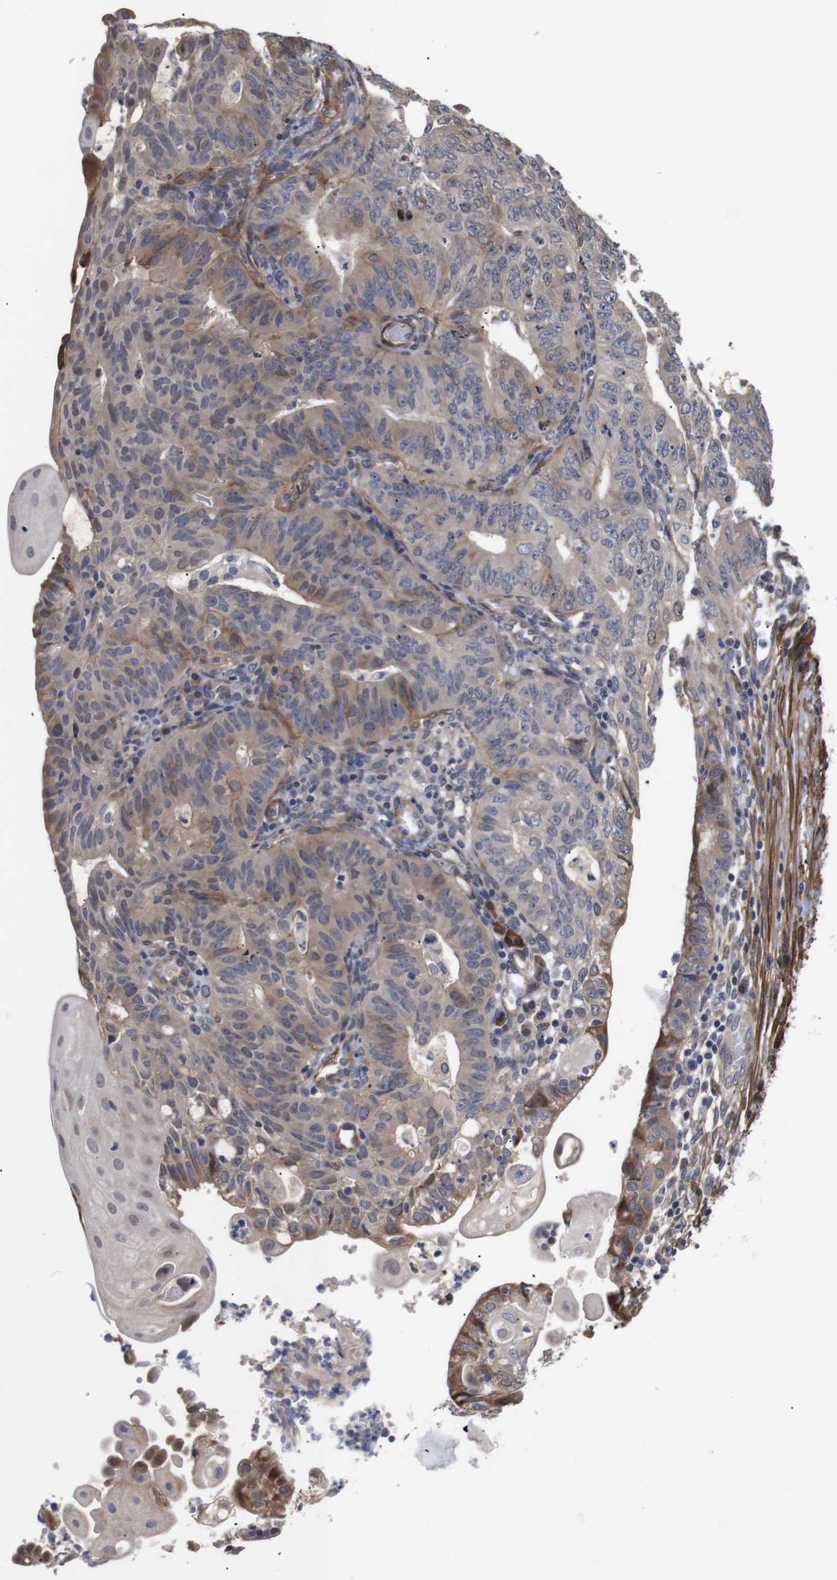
{"staining": {"intensity": "moderate", "quantity": ">75%", "location": "cytoplasmic/membranous"}, "tissue": "endometrial cancer", "cell_type": "Tumor cells", "image_type": "cancer", "snomed": [{"axis": "morphology", "description": "Adenocarcinoma, NOS"}, {"axis": "topography", "description": "Endometrium"}], "caption": "This photomicrograph demonstrates adenocarcinoma (endometrial) stained with immunohistochemistry to label a protein in brown. The cytoplasmic/membranous of tumor cells show moderate positivity for the protein. Nuclei are counter-stained blue.", "gene": "PDLIM5", "patient": {"sex": "female", "age": 32}}